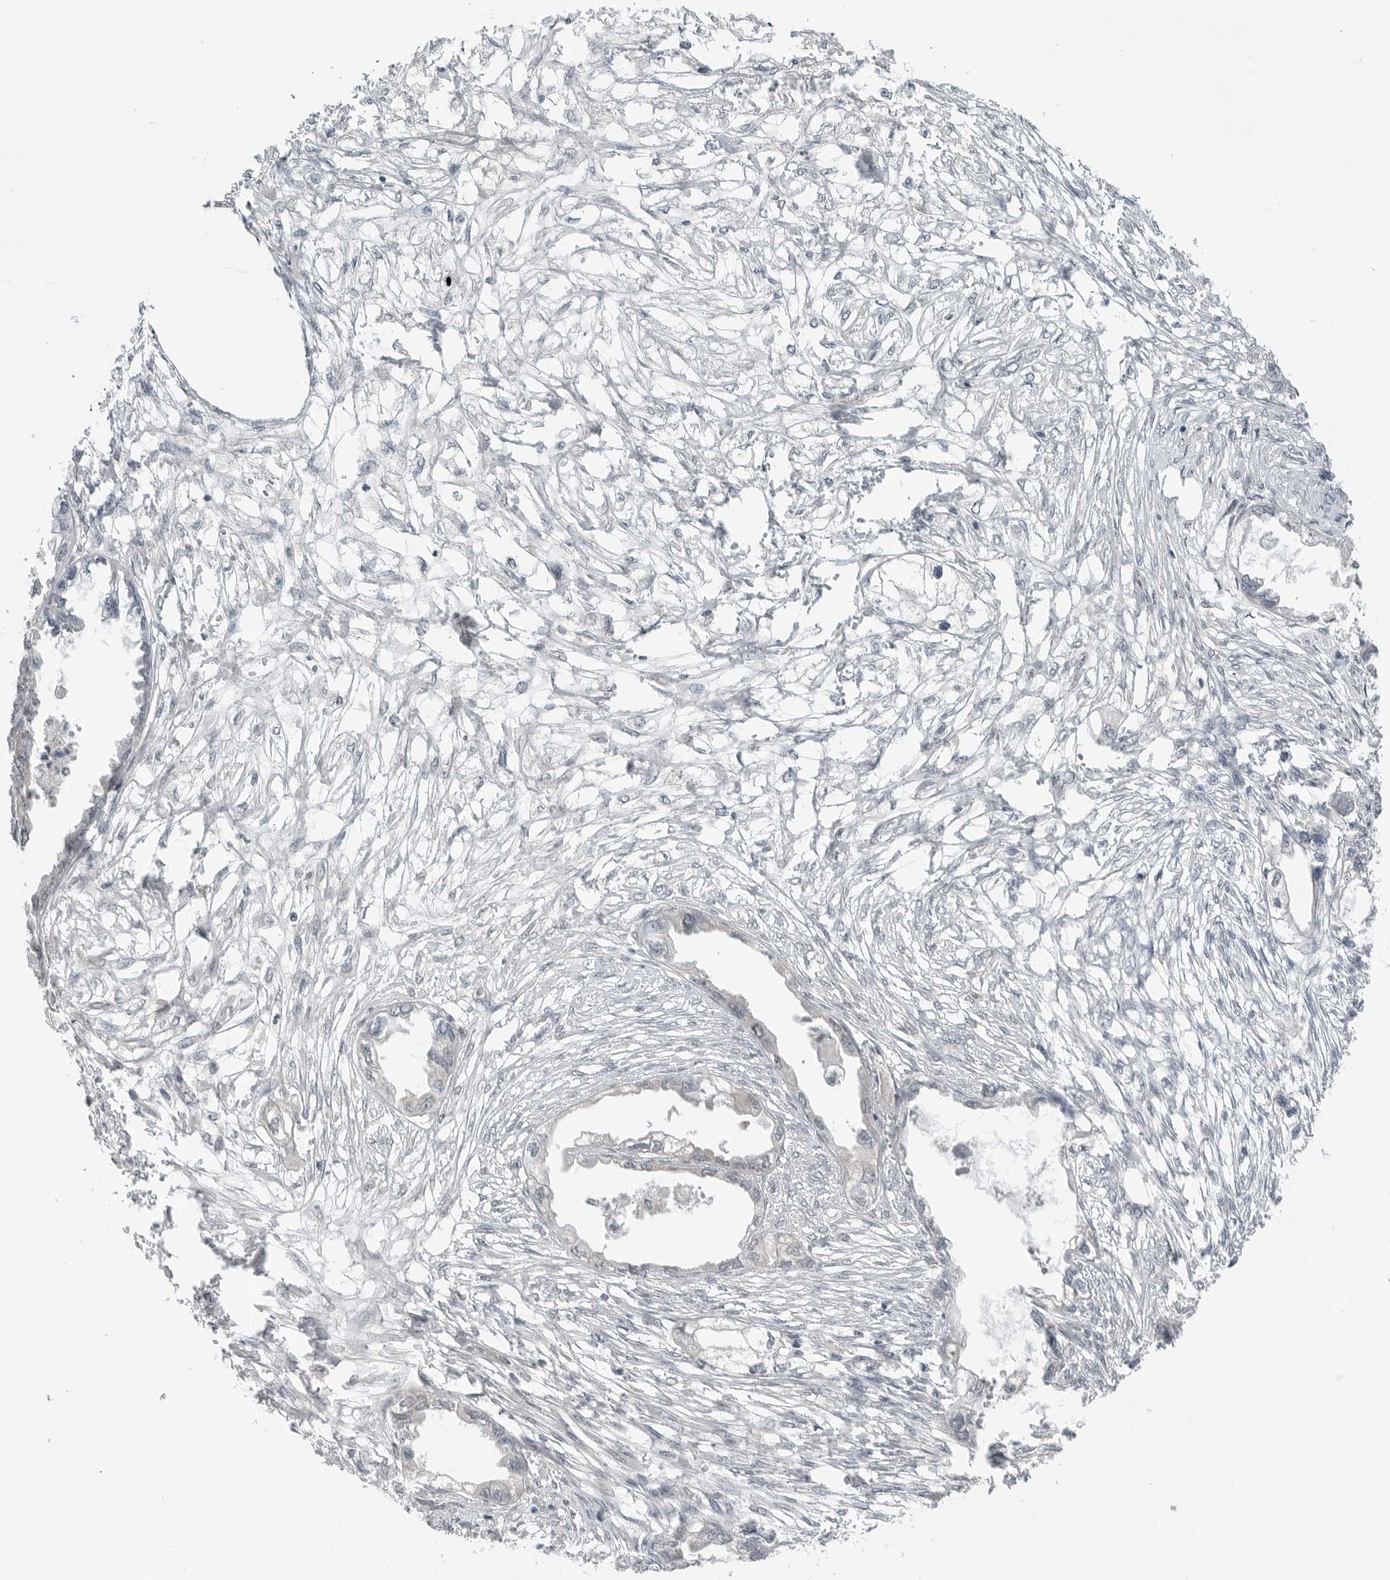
{"staining": {"intensity": "negative", "quantity": "none", "location": "none"}, "tissue": "endometrial cancer", "cell_type": "Tumor cells", "image_type": "cancer", "snomed": [{"axis": "morphology", "description": "Adenocarcinoma, NOS"}, {"axis": "morphology", "description": "Adenocarcinoma, metastatic, NOS"}, {"axis": "topography", "description": "Adipose tissue"}, {"axis": "topography", "description": "Endometrium"}], "caption": "High magnification brightfield microscopy of endometrial cancer (metastatic adenocarcinoma) stained with DAB (3,3'-diaminobenzidine) (brown) and counterstained with hematoxylin (blue): tumor cells show no significant positivity.", "gene": "MFAP3L", "patient": {"sex": "female", "age": 67}}